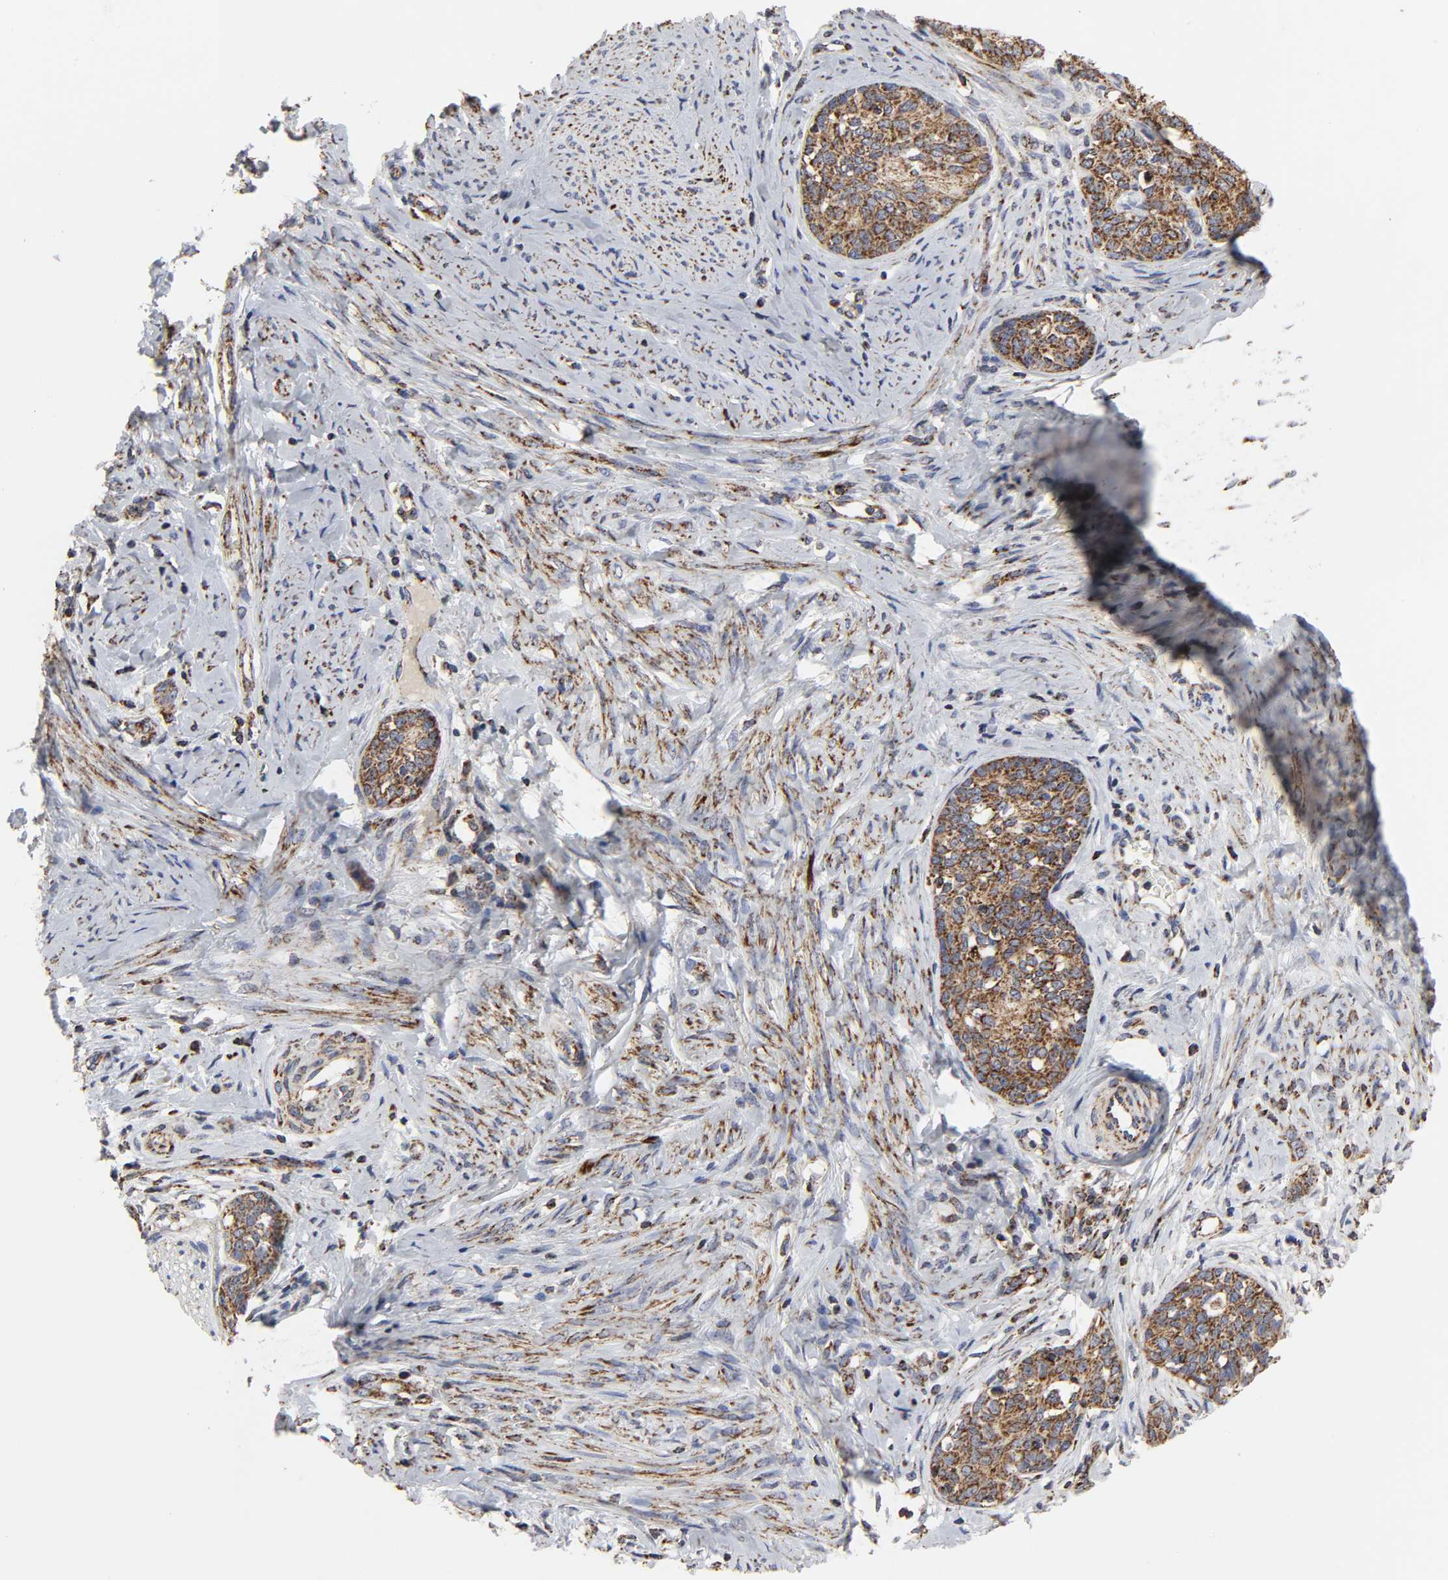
{"staining": {"intensity": "strong", "quantity": ">75%", "location": "cytoplasmic/membranous"}, "tissue": "cervical cancer", "cell_type": "Tumor cells", "image_type": "cancer", "snomed": [{"axis": "morphology", "description": "Squamous cell carcinoma, NOS"}, {"axis": "morphology", "description": "Adenocarcinoma, NOS"}, {"axis": "topography", "description": "Cervix"}], "caption": "Cervical cancer (squamous cell carcinoma) stained with IHC displays strong cytoplasmic/membranous positivity in about >75% of tumor cells.", "gene": "COX6B1", "patient": {"sex": "female", "age": 52}}